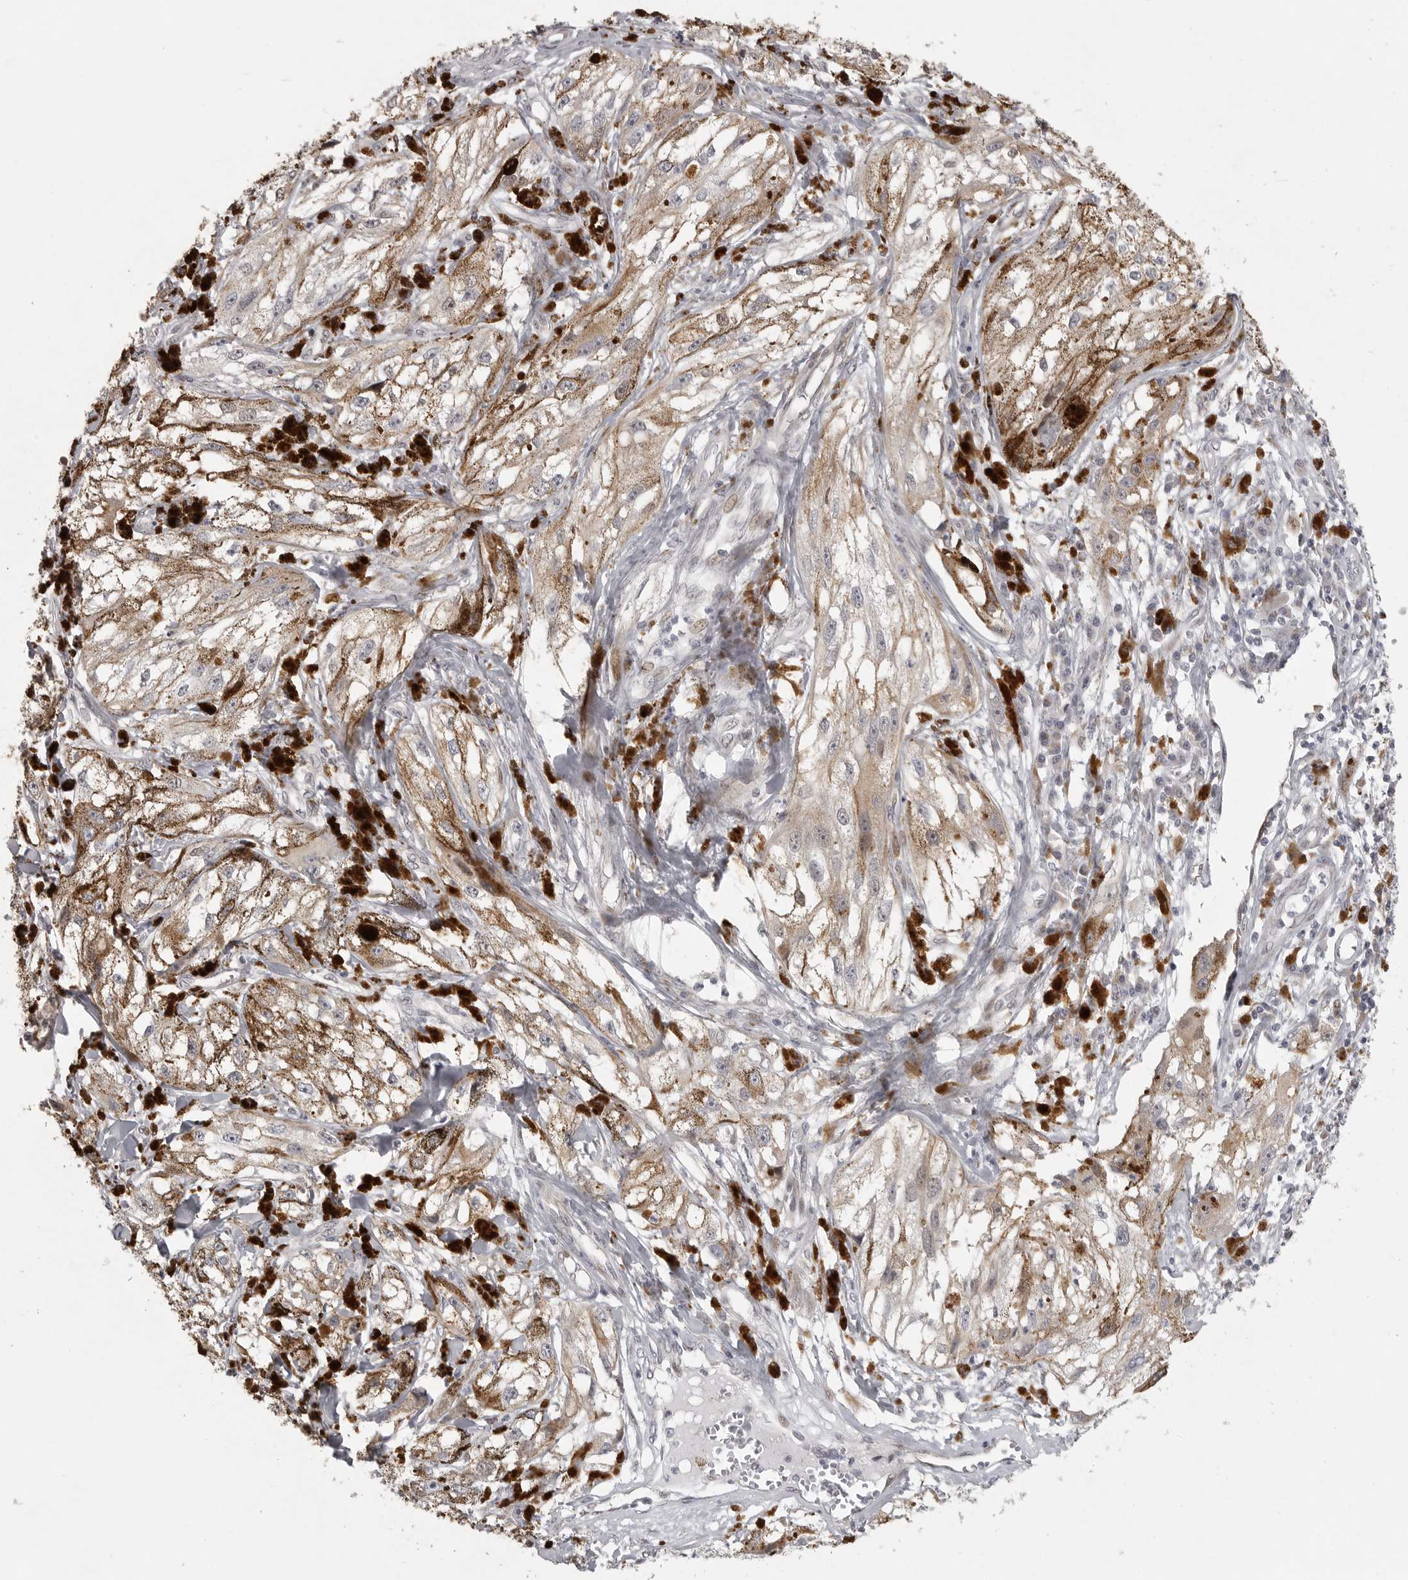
{"staining": {"intensity": "negative", "quantity": "none", "location": "none"}, "tissue": "melanoma", "cell_type": "Tumor cells", "image_type": "cancer", "snomed": [{"axis": "morphology", "description": "Malignant melanoma, NOS"}, {"axis": "topography", "description": "Skin"}], "caption": "Micrograph shows no protein positivity in tumor cells of melanoma tissue.", "gene": "POLE2", "patient": {"sex": "male", "age": 88}}